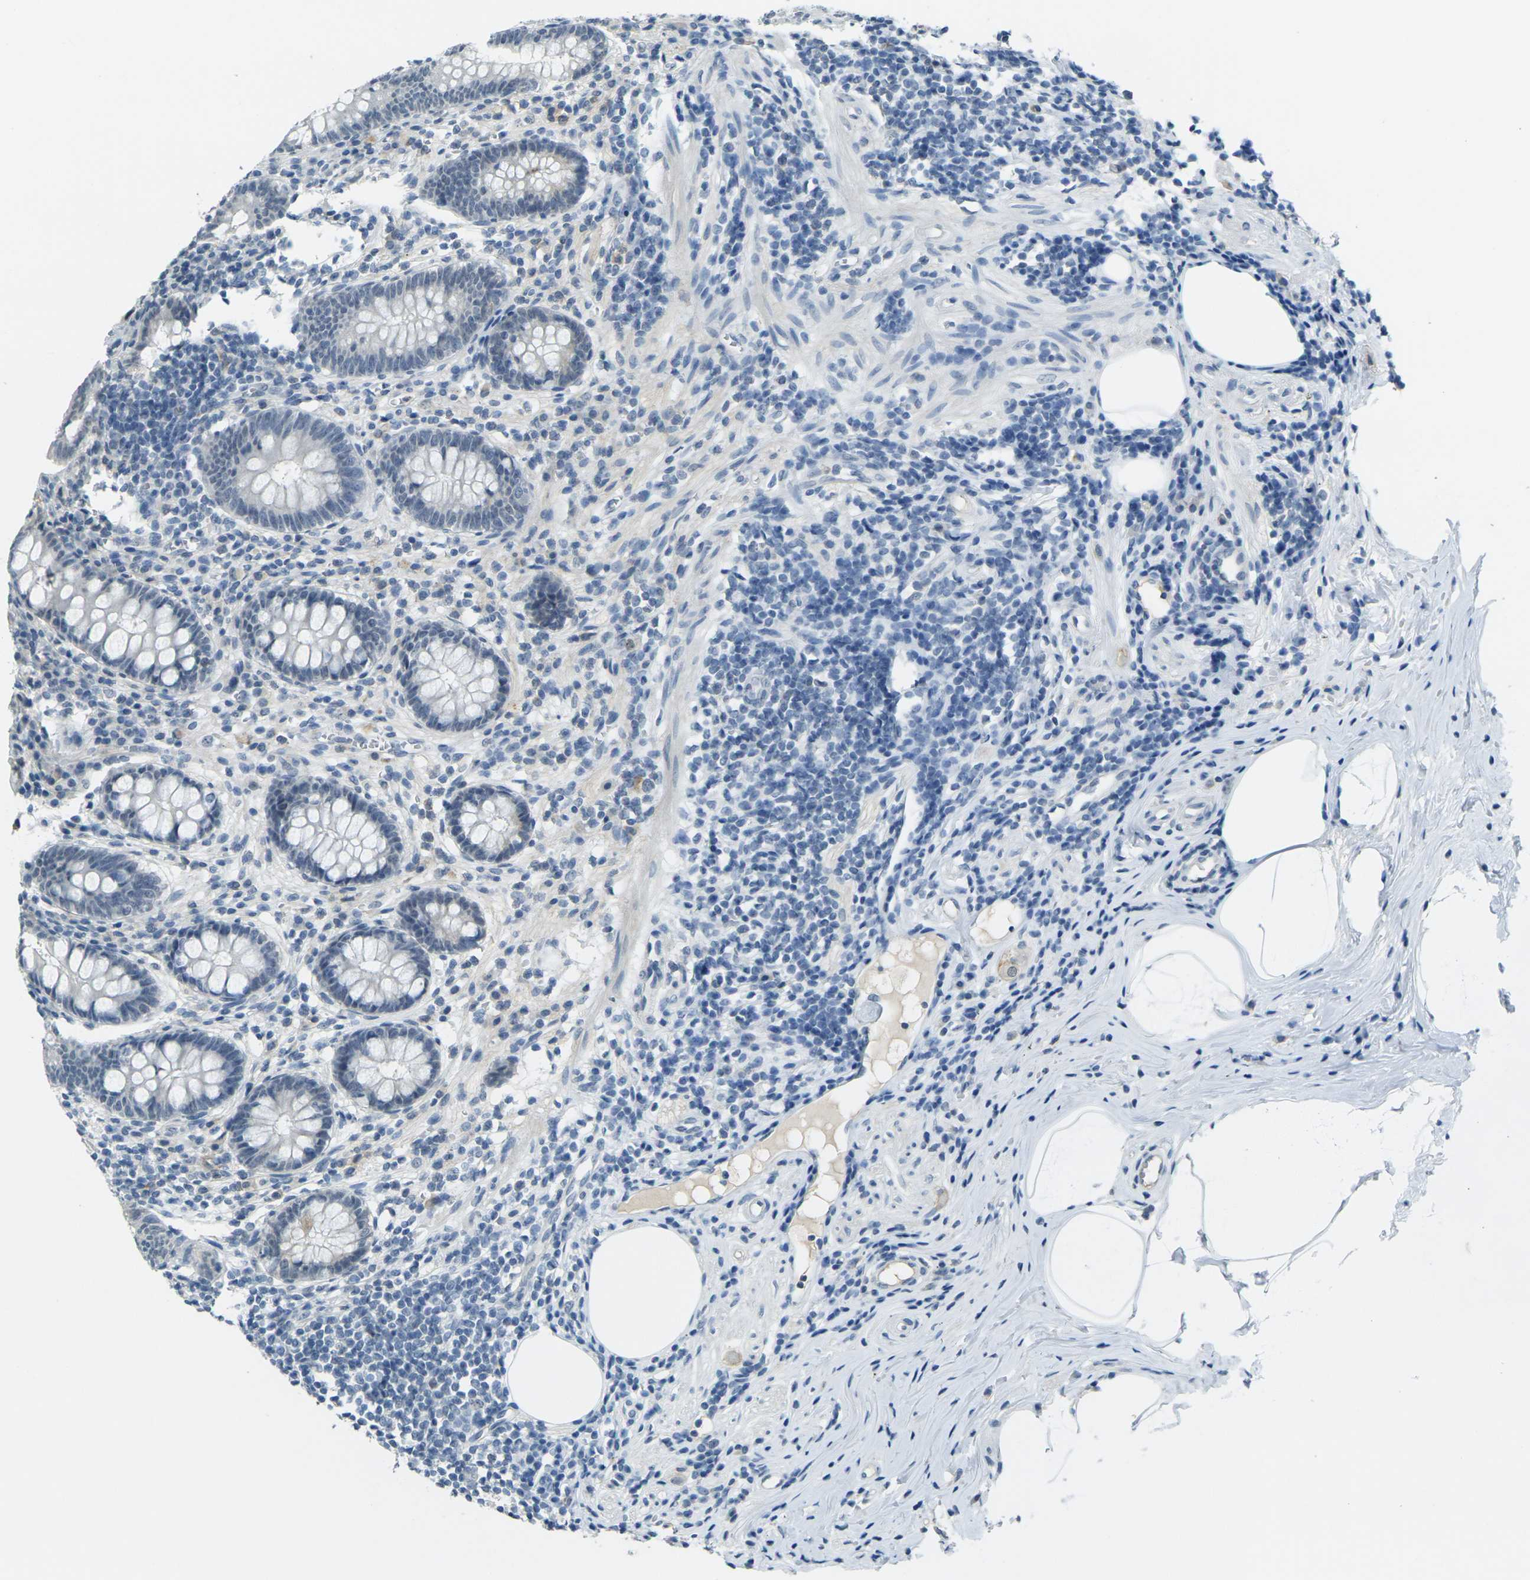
{"staining": {"intensity": "negative", "quantity": "none", "location": "none"}, "tissue": "appendix", "cell_type": "Glandular cells", "image_type": "normal", "snomed": [{"axis": "morphology", "description": "Normal tissue, NOS"}, {"axis": "topography", "description": "Appendix"}], "caption": "The image demonstrates no significant positivity in glandular cells of appendix.", "gene": "SPTBN2", "patient": {"sex": "female", "age": 50}}